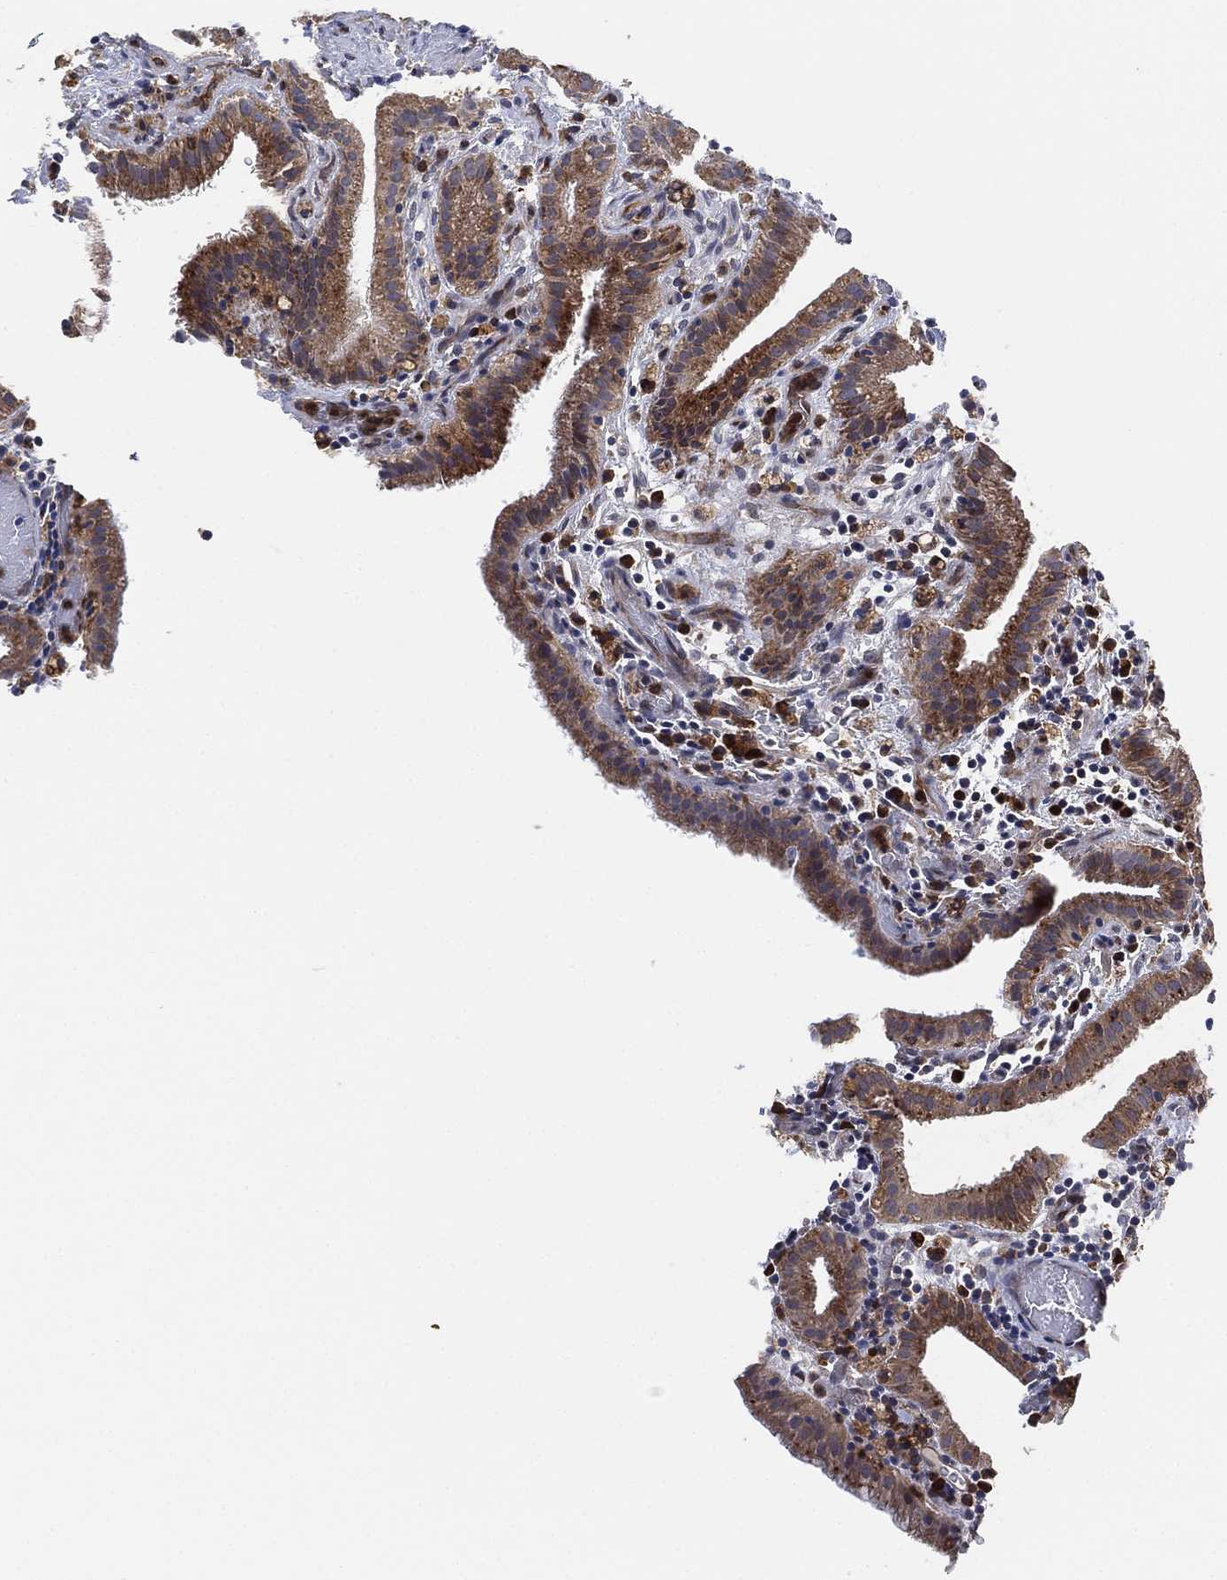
{"staining": {"intensity": "strong", "quantity": ">75%", "location": "cytoplasmic/membranous"}, "tissue": "gallbladder", "cell_type": "Glandular cells", "image_type": "normal", "snomed": [{"axis": "morphology", "description": "Normal tissue, NOS"}, {"axis": "topography", "description": "Gallbladder"}], "caption": "Unremarkable gallbladder reveals strong cytoplasmic/membranous expression in approximately >75% of glandular cells.", "gene": "FES", "patient": {"sex": "male", "age": 62}}